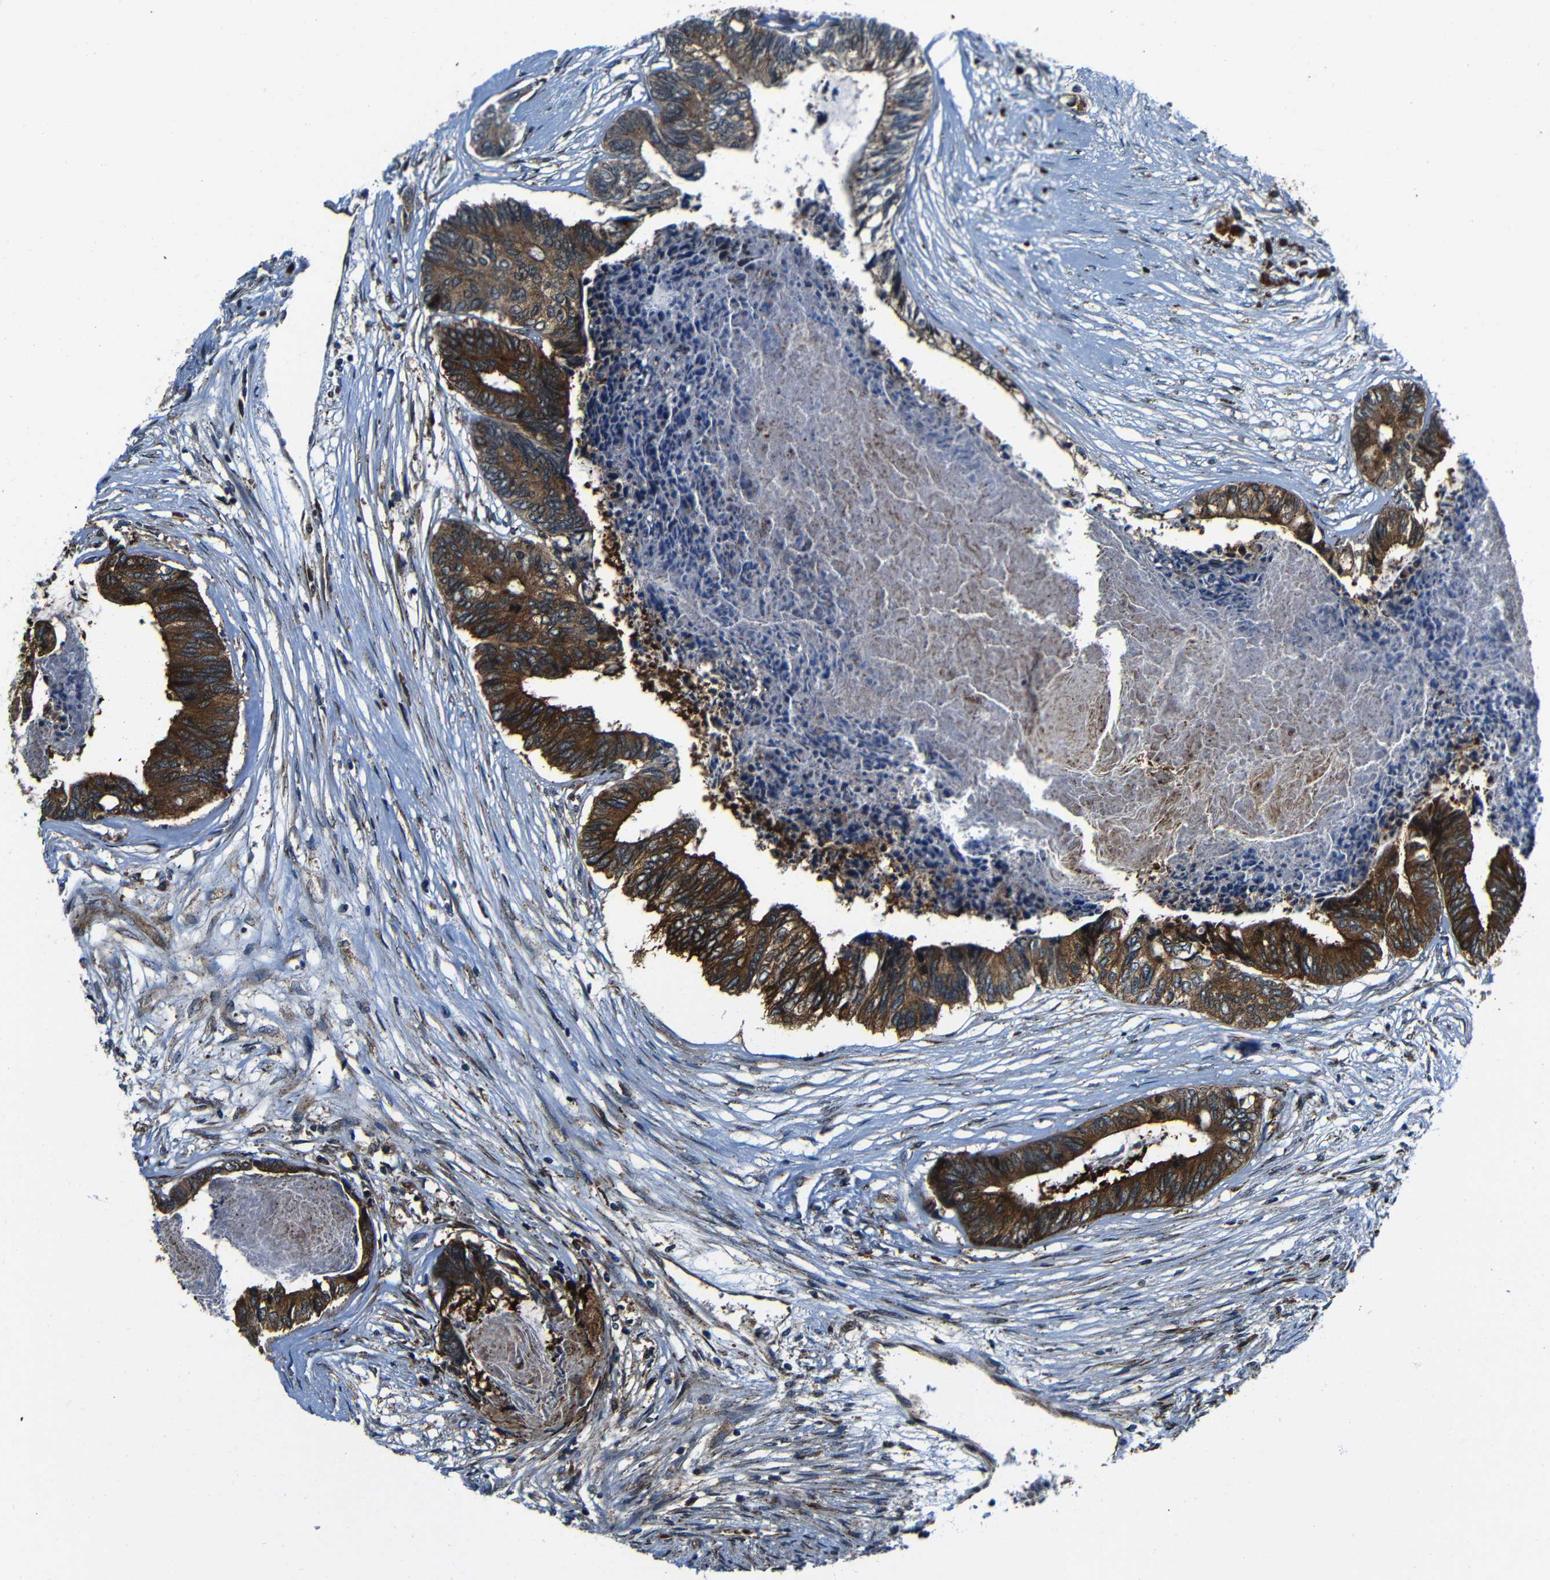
{"staining": {"intensity": "strong", "quantity": ">75%", "location": "cytoplasmic/membranous"}, "tissue": "colorectal cancer", "cell_type": "Tumor cells", "image_type": "cancer", "snomed": [{"axis": "morphology", "description": "Adenocarcinoma, NOS"}, {"axis": "topography", "description": "Rectum"}], "caption": "Human colorectal cancer (adenocarcinoma) stained with a protein marker demonstrates strong staining in tumor cells.", "gene": "ABCE1", "patient": {"sex": "male", "age": 63}}